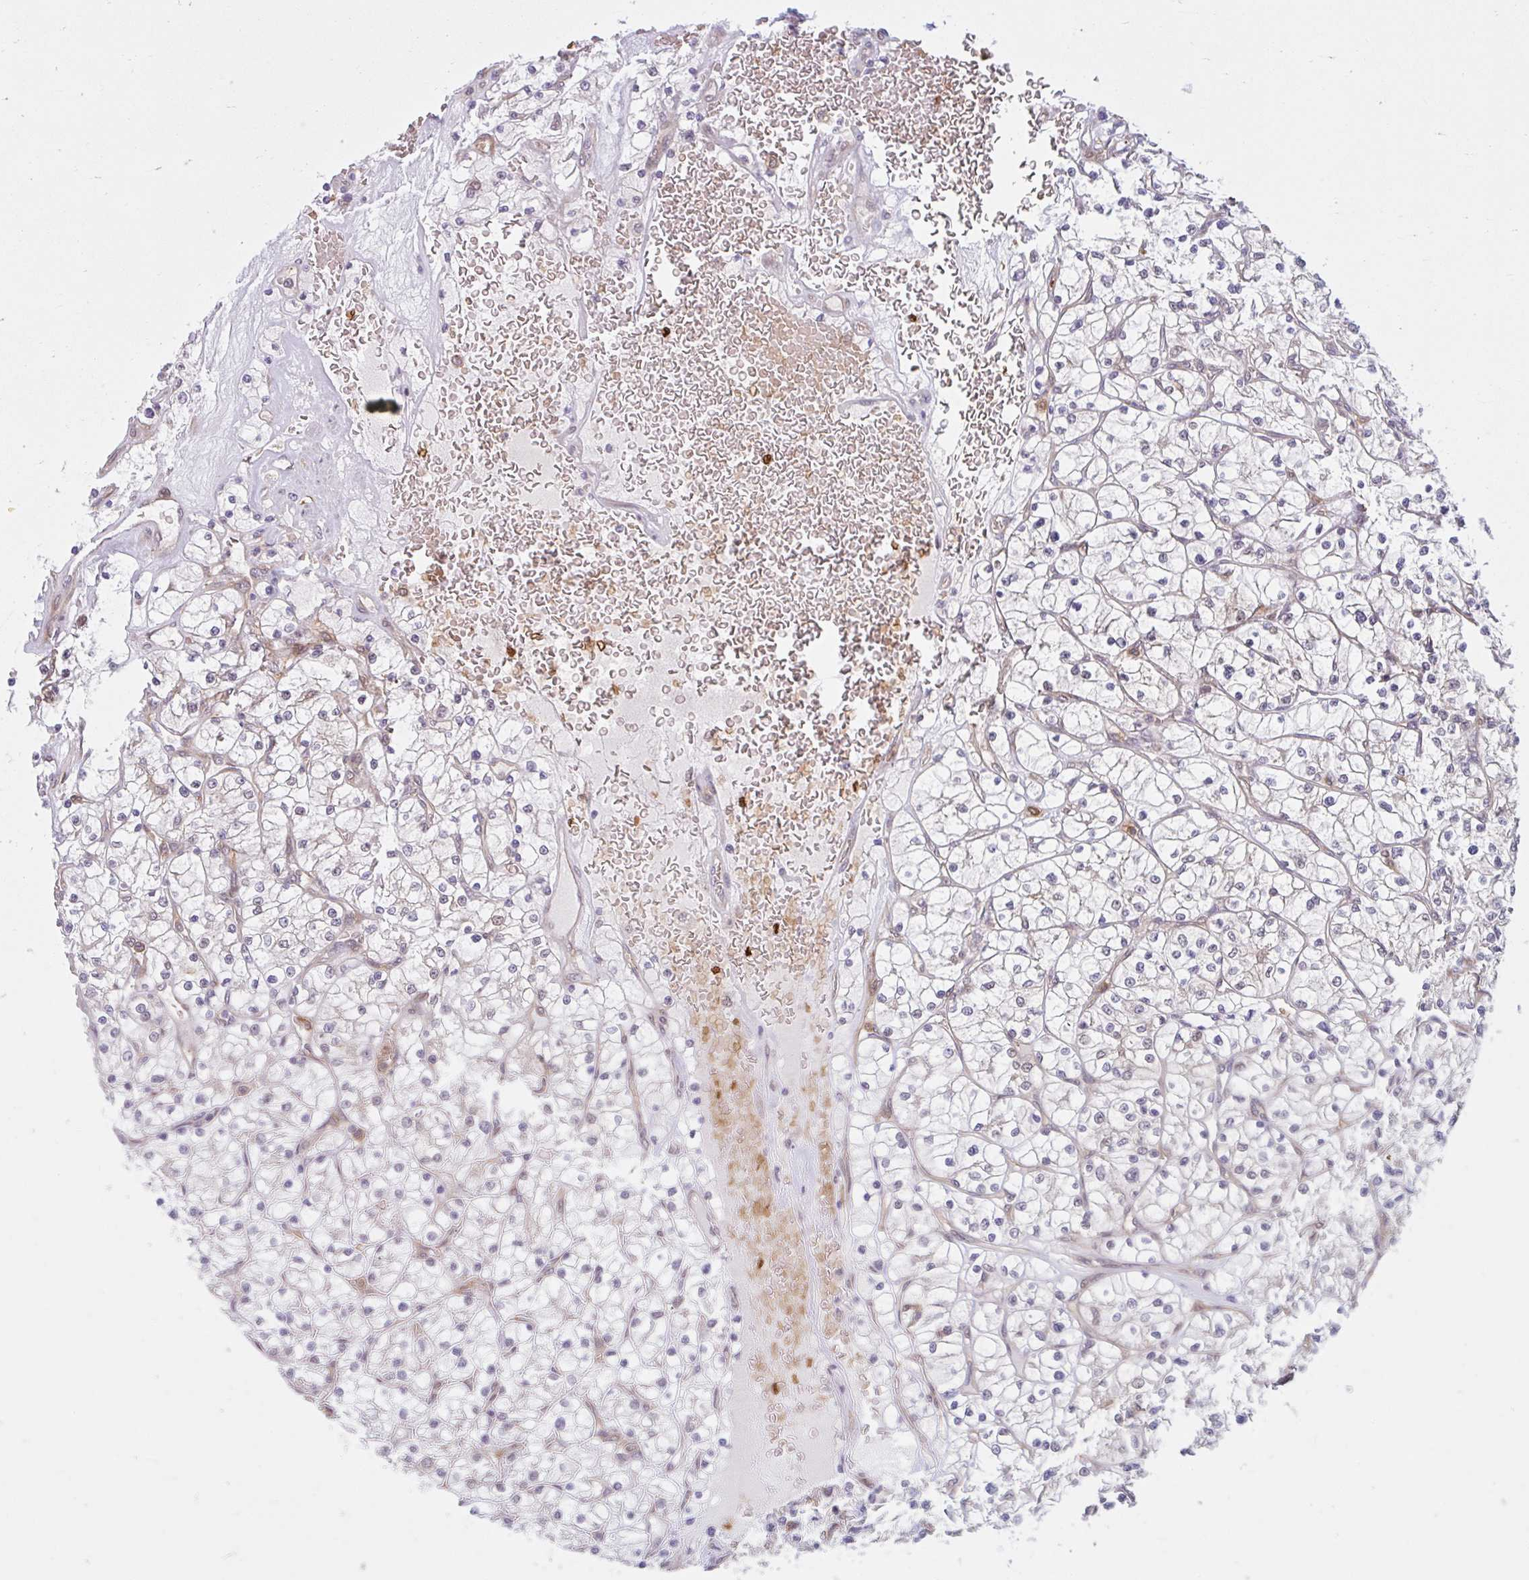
{"staining": {"intensity": "negative", "quantity": "none", "location": "none"}, "tissue": "renal cancer", "cell_type": "Tumor cells", "image_type": "cancer", "snomed": [{"axis": "morphology", "description": "Adenocarcinoma, NOS"}, {"axis": "topography", "description": "Kidney"}], "caption": "Tumor cells show no significant protein expression in renal adenocarcinoma.", "gene": "HMBS", "patient": {"sex": "female", "age": 64}}